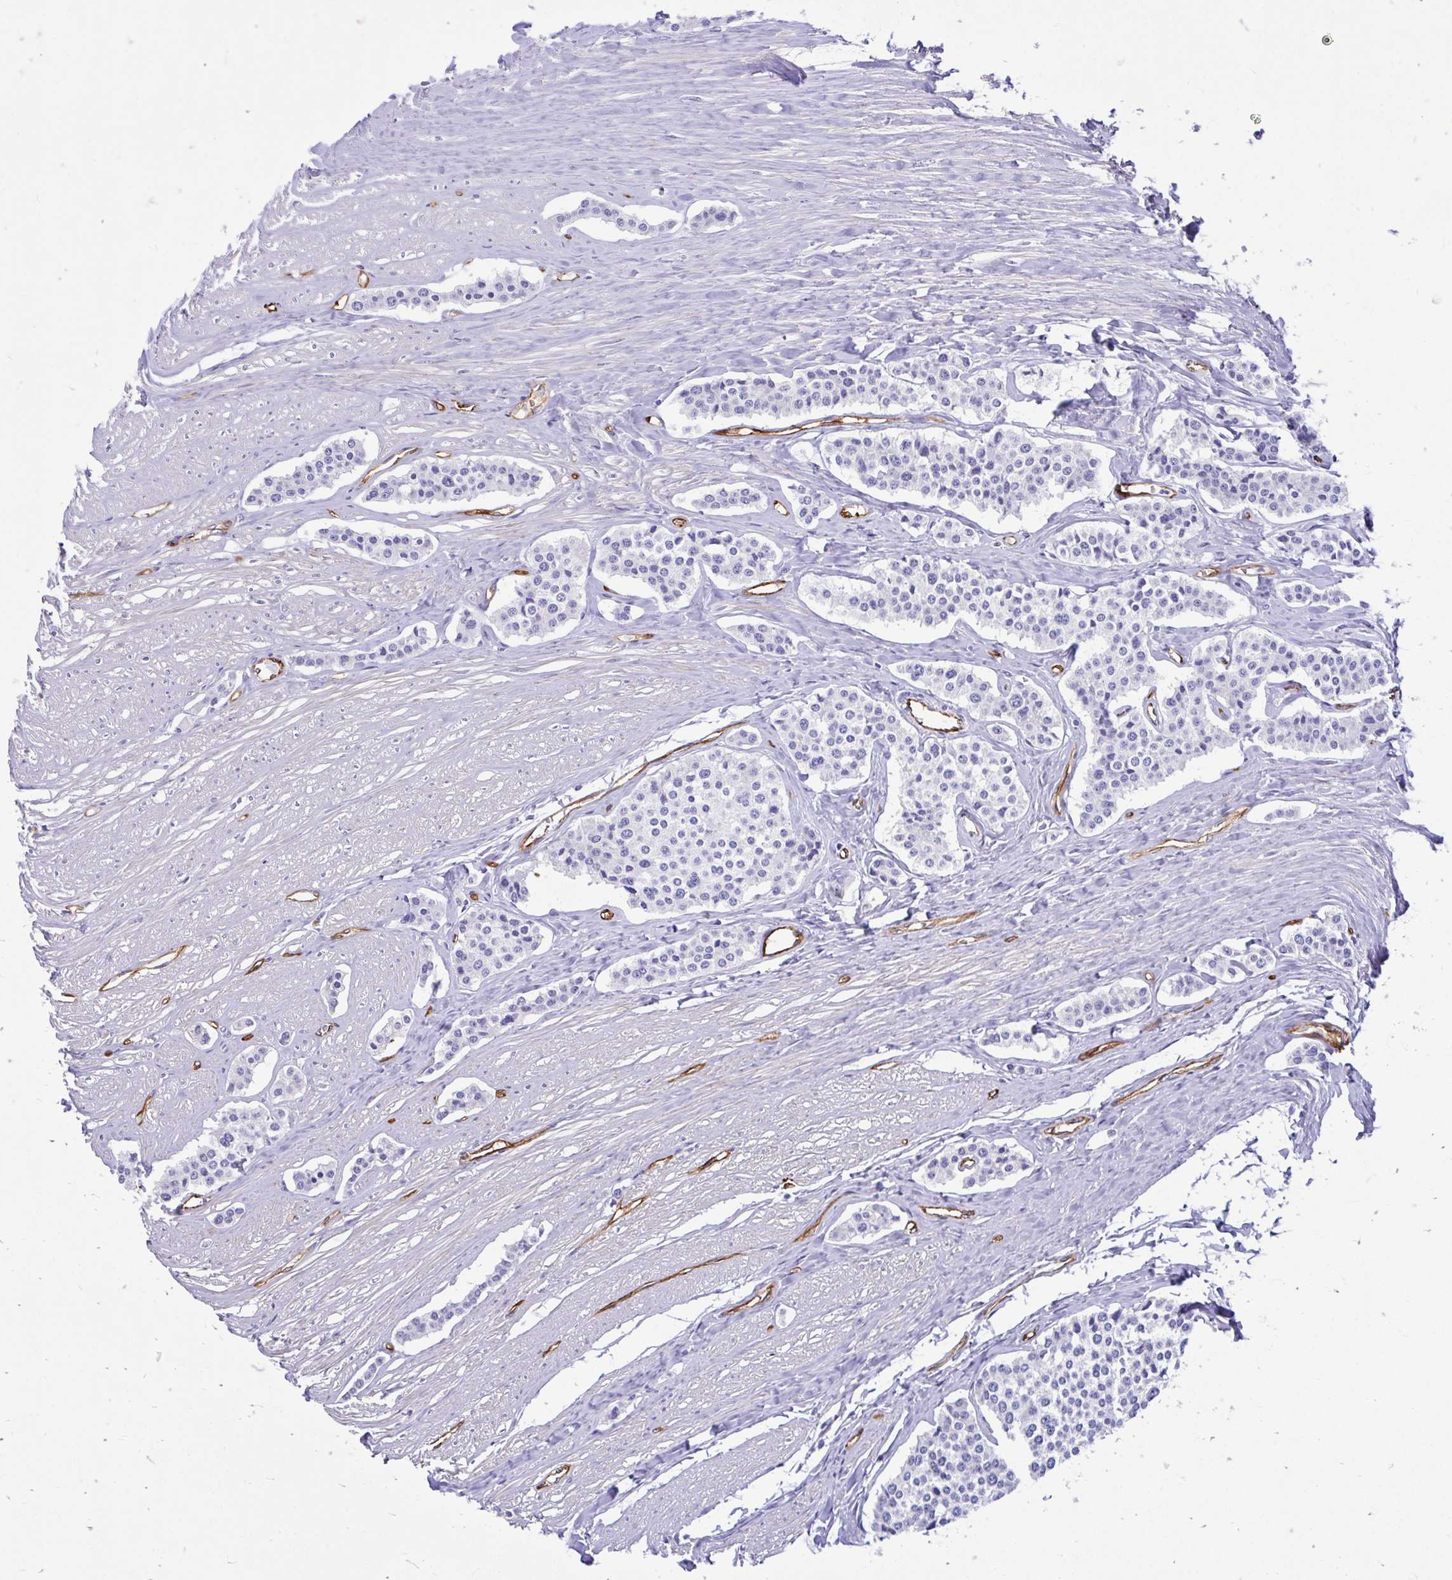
{"staining": {"intensity": "negative", "quantity": "none", "location": "none"}, "tissue": "carcinoid", "cell_type": "Tumor cells", "image_type": "cancer", "snomed": [{"axis": "morphology", "description": "Carcinoid, malignant, NOS"}, {"axis": "topography", "description": "Small intestine"}], "caption": "The image shows no significant positivity in tumor cells of carcinoid.", "gene": "ESPNL", "patient": {"sex": "male", "age": 60}}